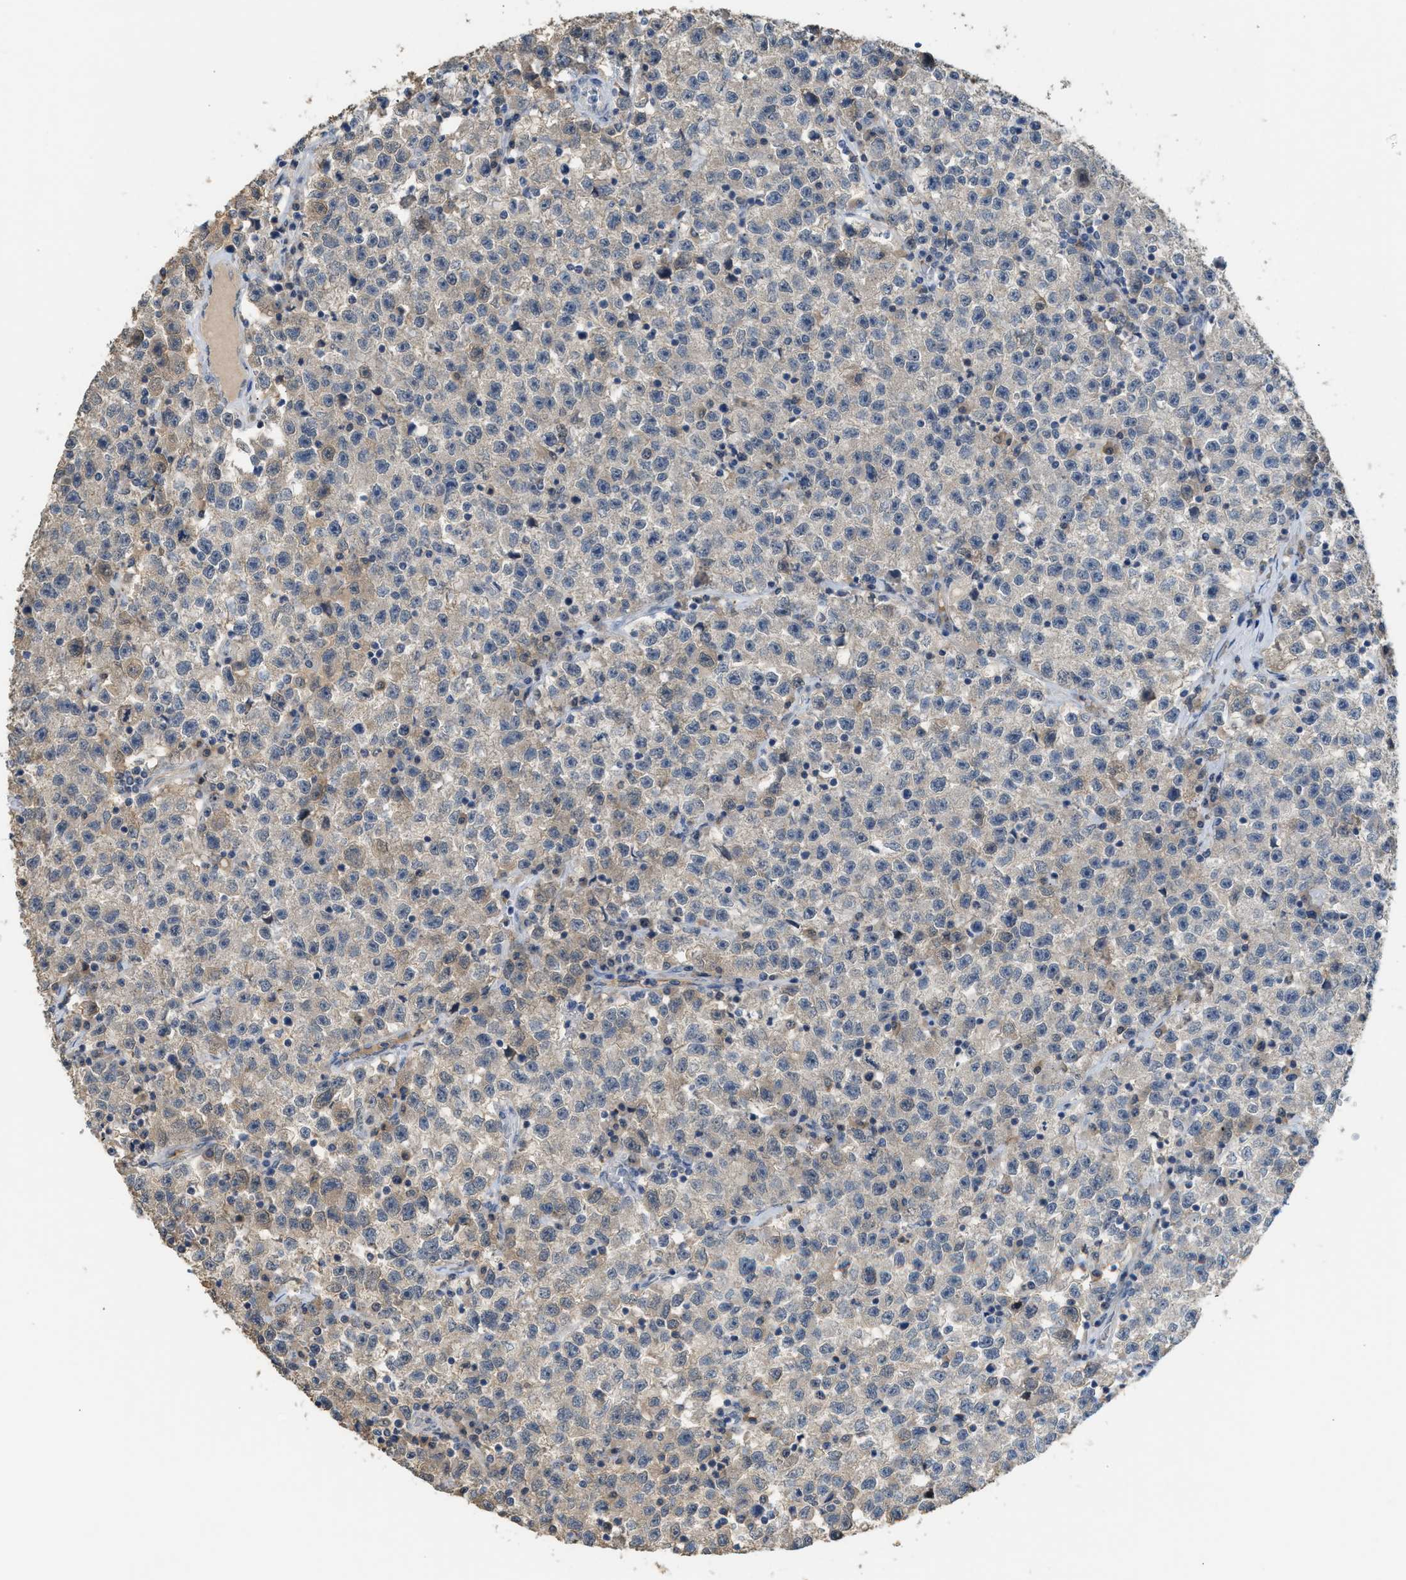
{"staining": {"intensity": "weak", "quantity": "25%-75%", "location": "cytoplasmic/membranous"}, "tissue": "testis cancer", "cell_type": "Tumor cells", "image_type": "cancer", "snomed": [{"axis": "morphology", "description": "Seminoma, NOS"}, {"axis": "topography", "description": "Testis"}], "caption": "IHC micrograph of human testis cancer stained for a protein (brown), which shows low levels of weak cytoplasmic/membranous staining in approximately 25%-75% of tumor cells.", "gene": "RHBDF2", "patient": {"sex": "male", "age": 22}}